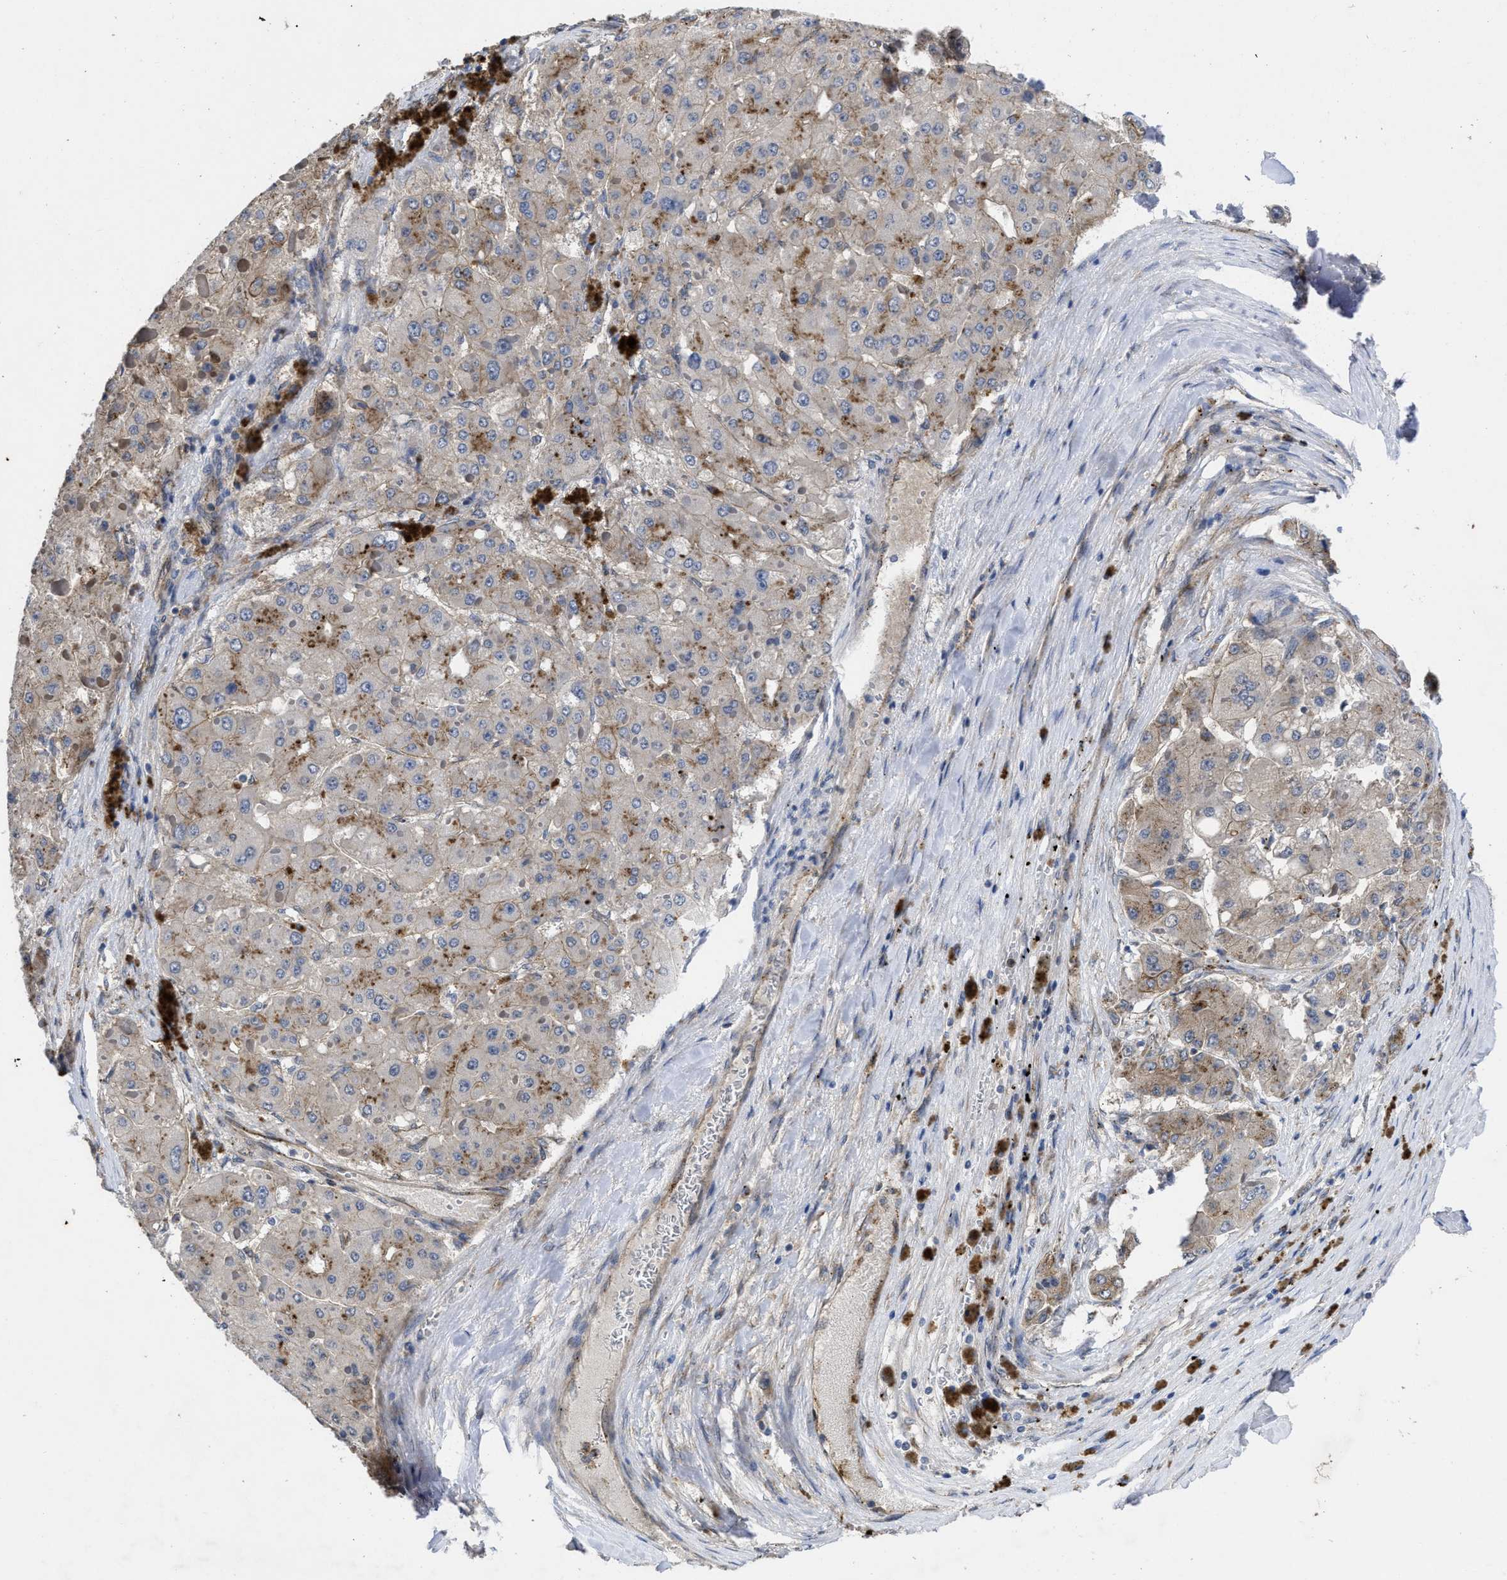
{"staining": {"intensity": "weak", "quantity": "<25%", "location": "cytoplasmic/membranous"}, "tissue": "liver cancer", "cell_type": "Tumor cells", "image_type": "cancer", "snomed": [{"axis": "morphology", "description": "Carcinoma, Hepatocellular, NOS"}, {"axis": "topography", "description": "Liver"}], "caption": "This is an immunohistochemistry photomicrograph of human liver hepatocellular carcinoma. There is no expression in tumor cells.", "gene": "PKD2", "patient": {"sex": "female", "age": 73}}